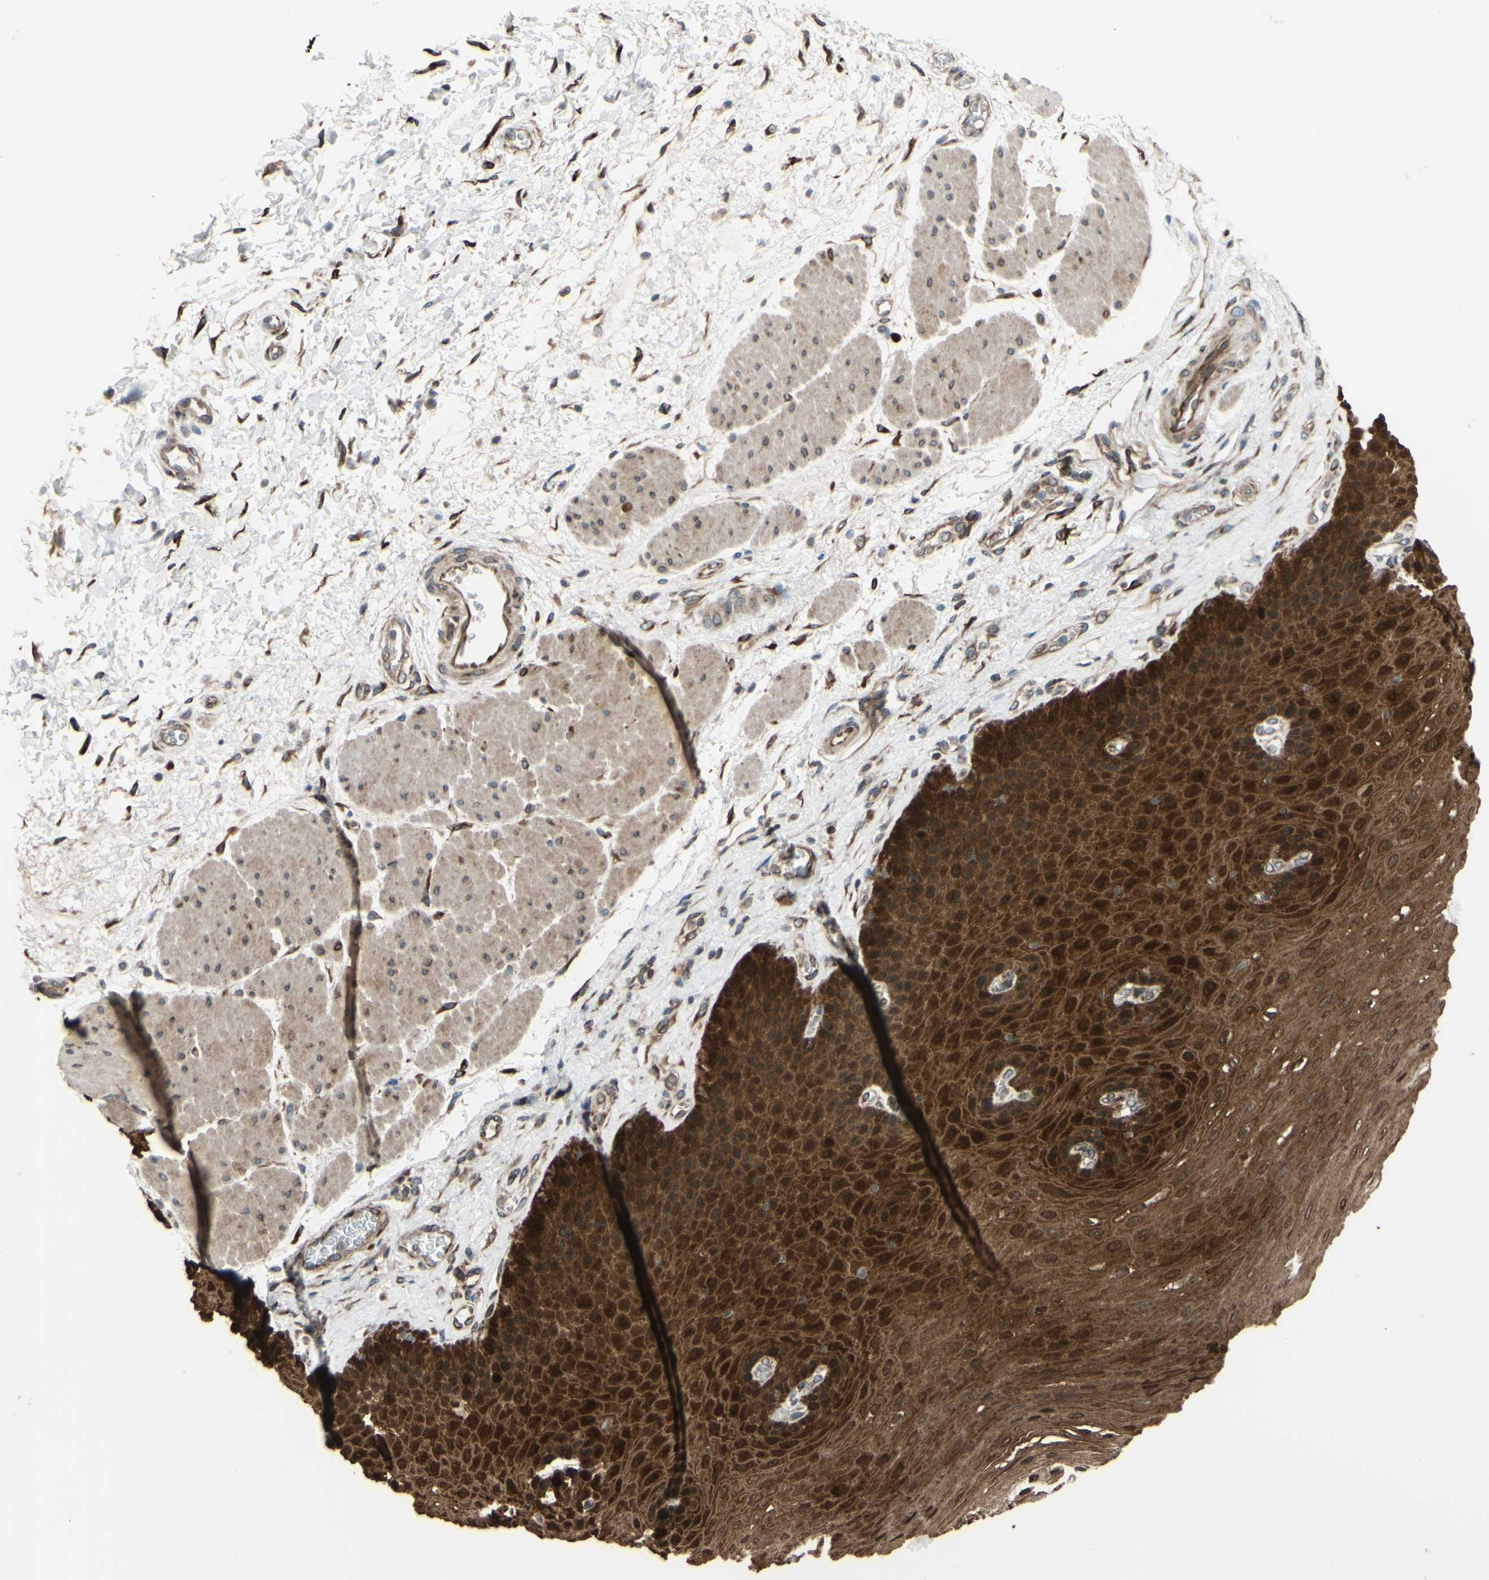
{"staining": {"intensity": "strong", "quantity": ">75%", "location": "cytoplasmic/membranous,nuclear"}, "tissue": "esophagus", "cell_type": "Squamous epithelial cells", "image_type": "normal", "snomed": [{"axis": "morphology", "description": "Normal tissue, NOS"}, {"axis": "topography", "description": "Esophagus"}], "caption": "The immunohistochemical stain highlights strong cytoplasmic/membranous,nuclear staining in squamous epithelial cells of normal esophagus.", "gene": "PRAF2", "patient": {"sex": "female", "age": 72}}